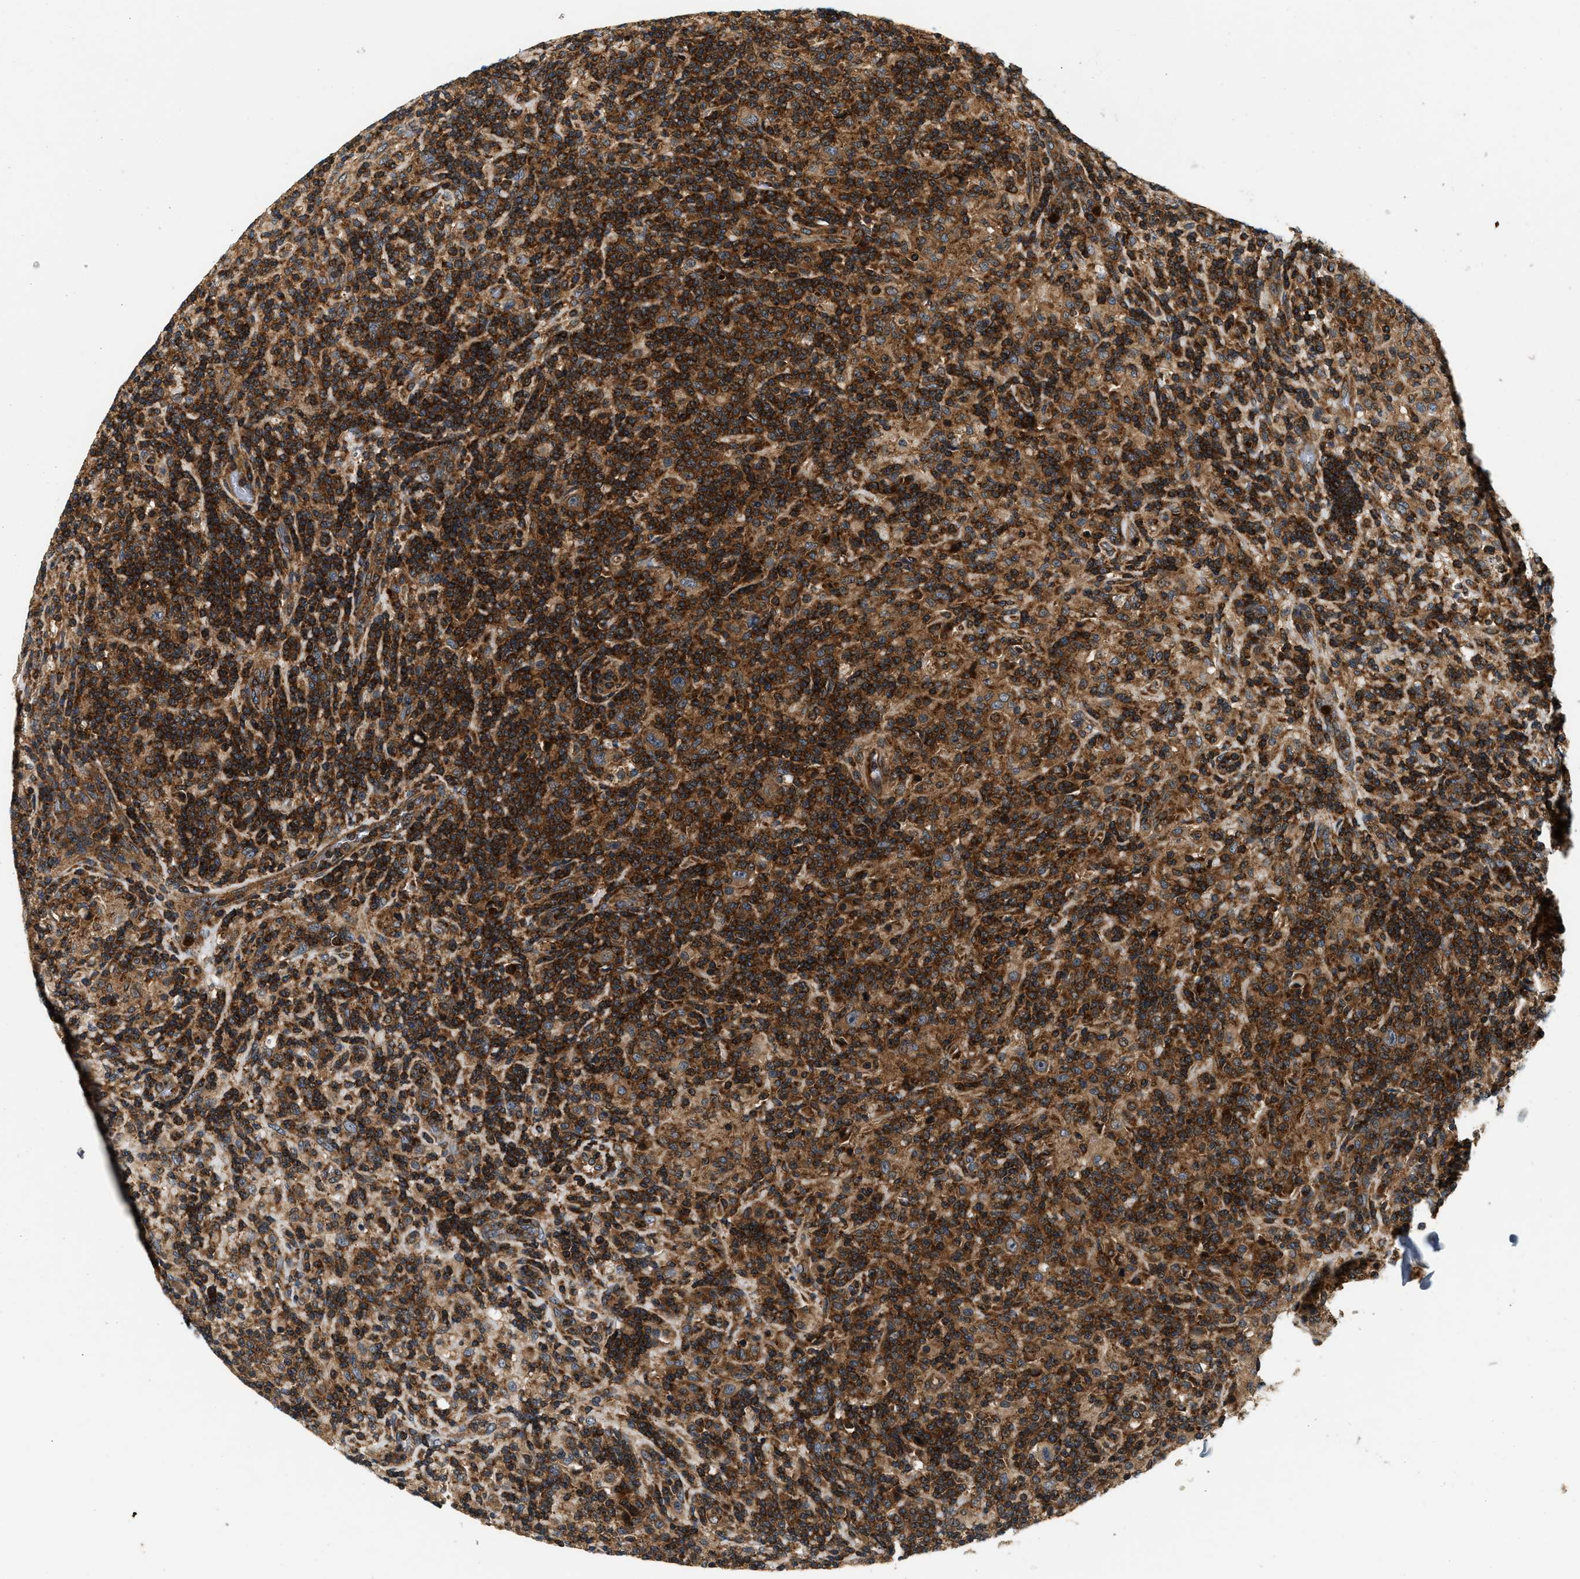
{"staining": {"intensity": "moderate", "quantity": ">75%", "location": "cytoplasmic/membranous"}, "tissue": "lymphoma", "cell_type": "Tumor cells", "image_type": "cancer", "snomed": [{"axis": "morphology", "description": "Hodgkin's disease, NOS"}, {"axis": "topography", "description": "Lymph node"}], "caption": "Lymphoma was stained to show a protein in brown. There is medium levels of moderate cytoplasmic/membranous expression in approximately >75% of tumor cells.", "gene": "SAMD9", "patient": {"sex": "male", "age": 70}}